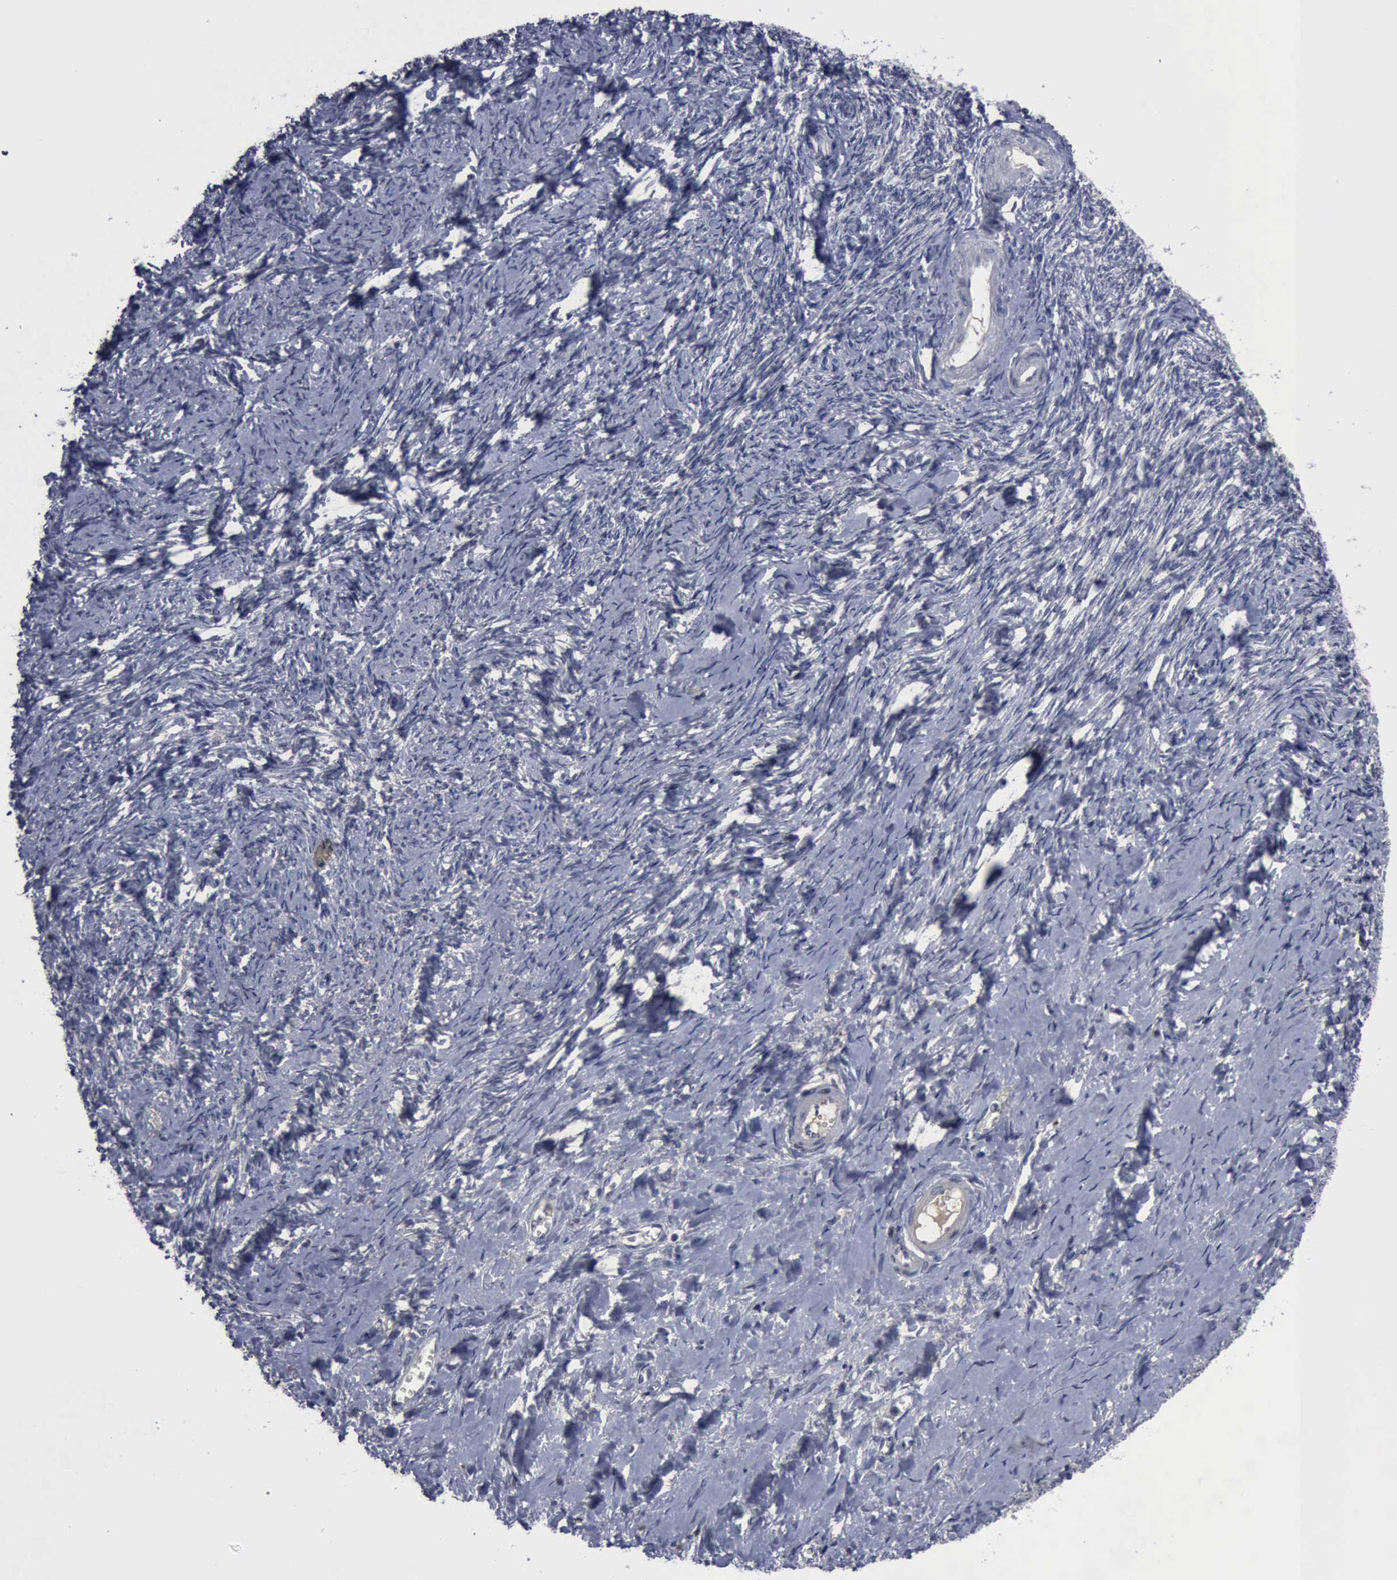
{"staining": {"intensity": "negative", "quantity": "none", "location": "none"}, "tissue": "ovarian cancer", "cell_type": "Tumor cells", "image_type": "cancer", "snomed": [{"axis": "morphology", "description": "Normal tissue, NOS"}, {"axis": "morphology", "description": "Cystadenocarcinoma, serous, NOS"}, {"axis": "topography", "description": "Ovary"}], "caption": "Immunohistochemical staining of ovarian serous cystadenocarcinoma displays no significant expression in tumor cells. (DAB IHC visualized using brightfield microscopy, high magnification).", "gene": "MYO18B", "patient": {"sex": "female", "age": 62}}